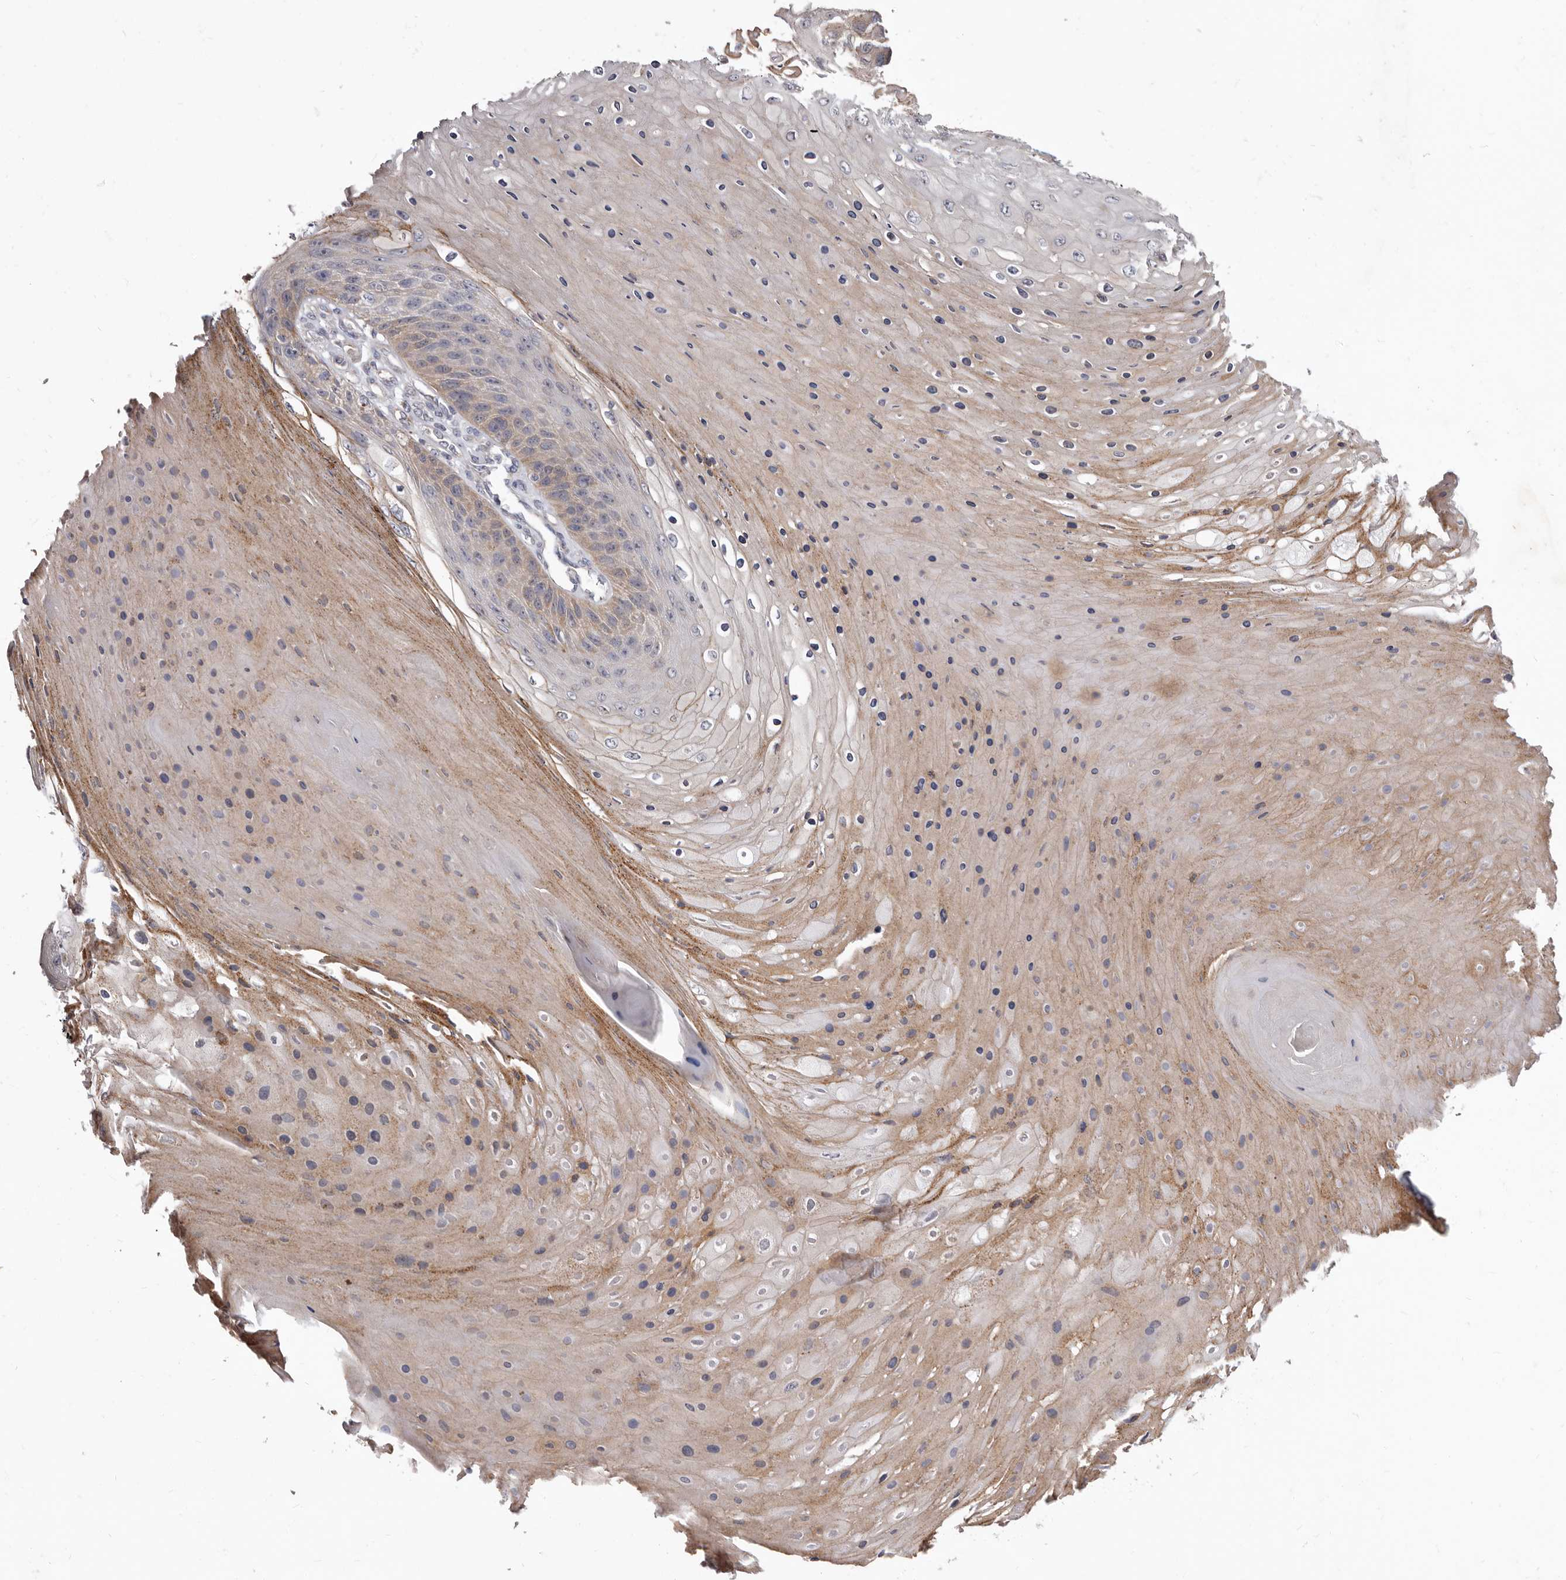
{"staining": {"intensity": "weak", "quantity": "25%-75%", "location": "cytoplasmic/membranous"}, "tissue": "skin cancer", "cell_type": "Tumor cells", "image_type": "cancer", "snomed": [{"axis": "morphology", "description": "Squamous cell carcinoma, NOS"}, {"axis": "topography", "description": "Skin"}], "caption": "Protein staining by IHC demonstrates weak cytoplasmic/membranous positivity in about 25%-75% of tumor cells in squamous cell carcinoma (skin).", "gene": "FMO2", "patient": {"sex": "female", "age": 88}}